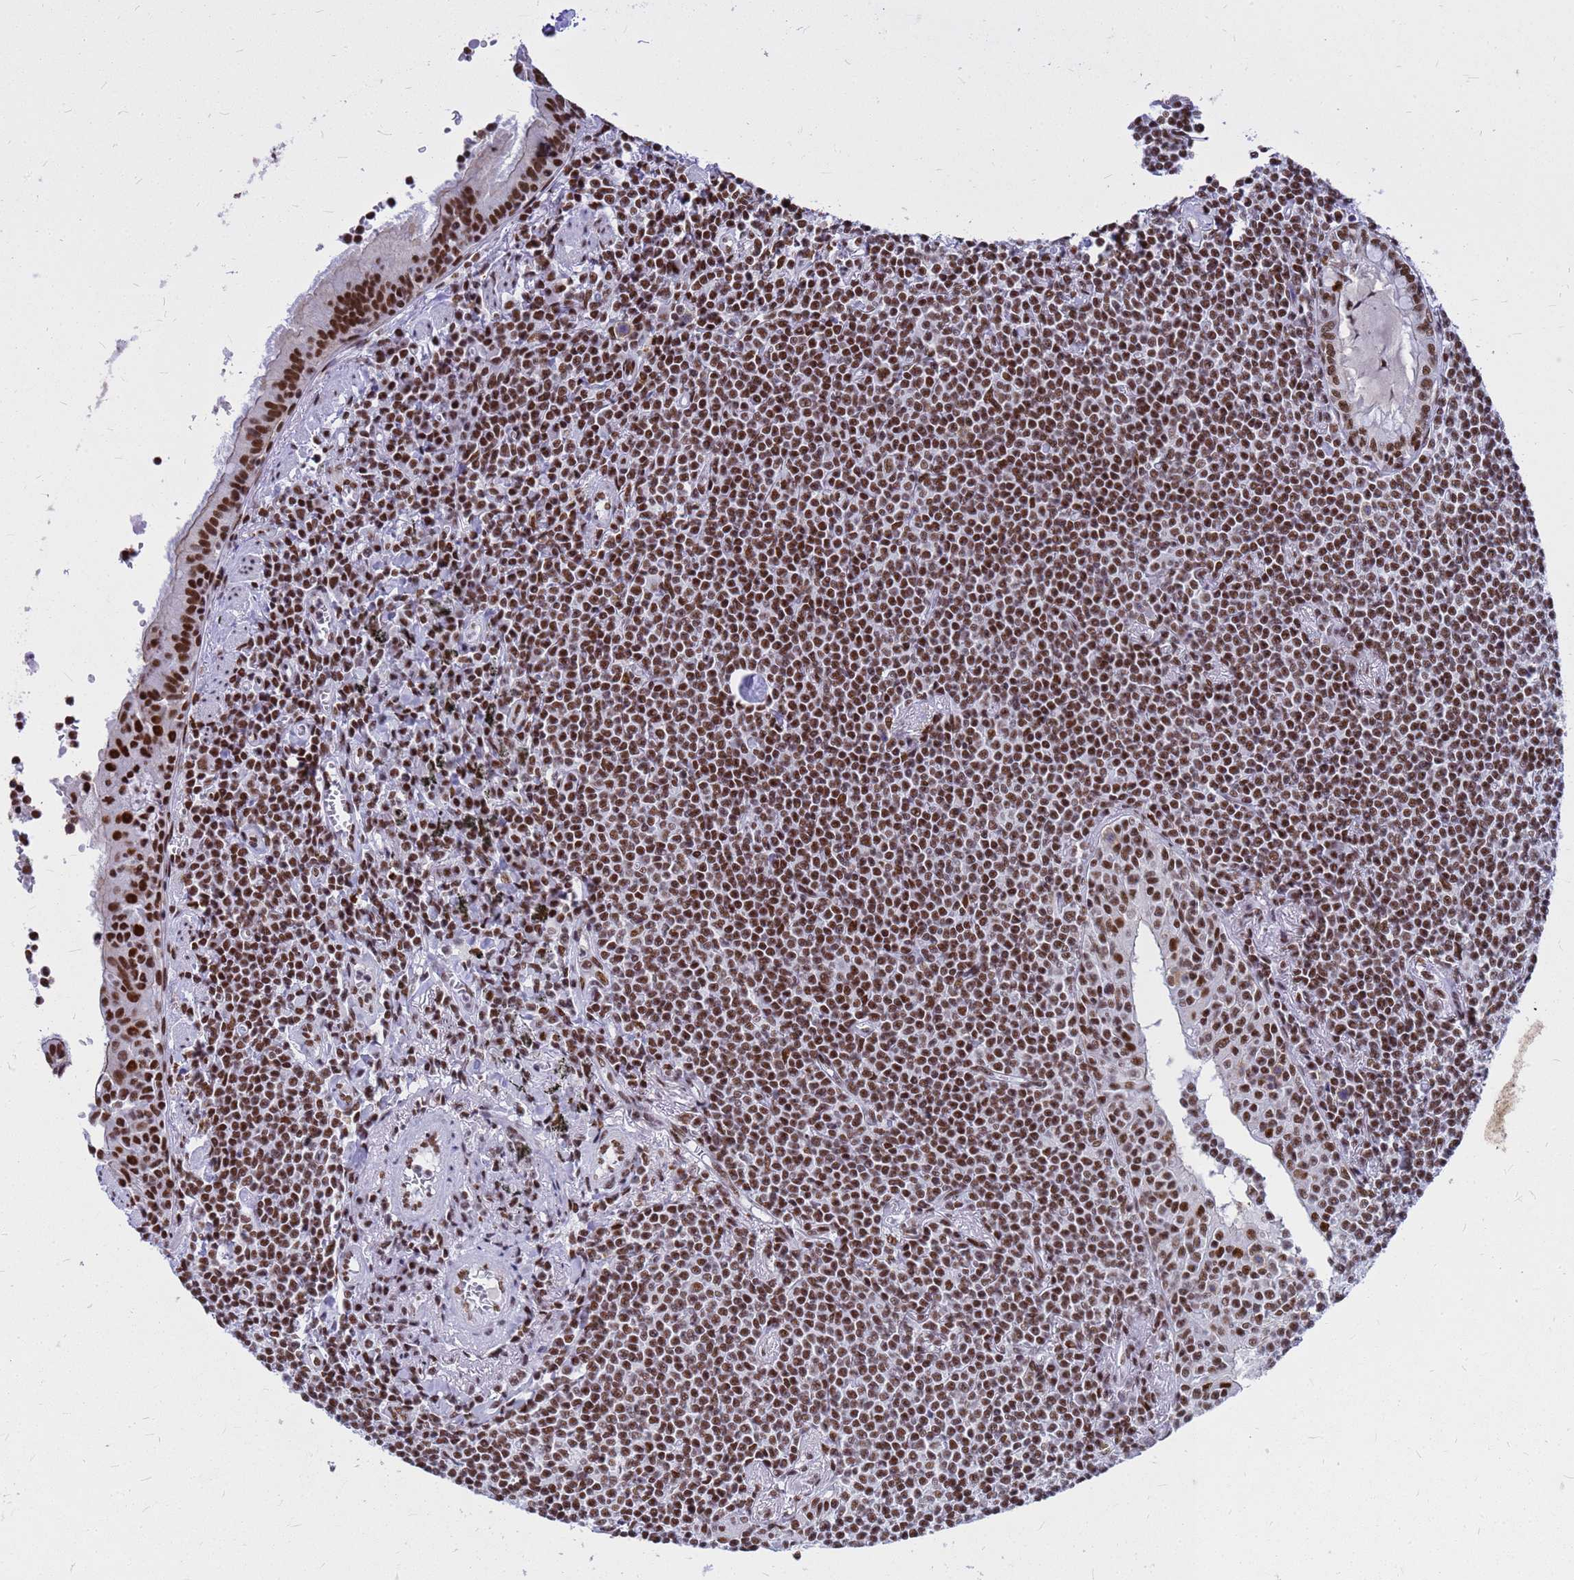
{"staining": {"intensity": "moderate", "quantity": ">75%", "location": "nuclear"}, "tissue": "lymphoma", "cell_type": "Tumor cells", "image_type": "cancer", "snomed": [{"axis": "morphology", "description": "Malignant lymphoma, non-Hodgkin's type, Low grade"}, {"axis": "topography", "description": "Lung"}], "caption": "About >75% of tumor cells in lymphoma demonstrate moderate nuclear protein positivity as visualized by brown immunohistochemical staining.", "gene": "SART3", "patient": {"sex": "female", "age": 71}}